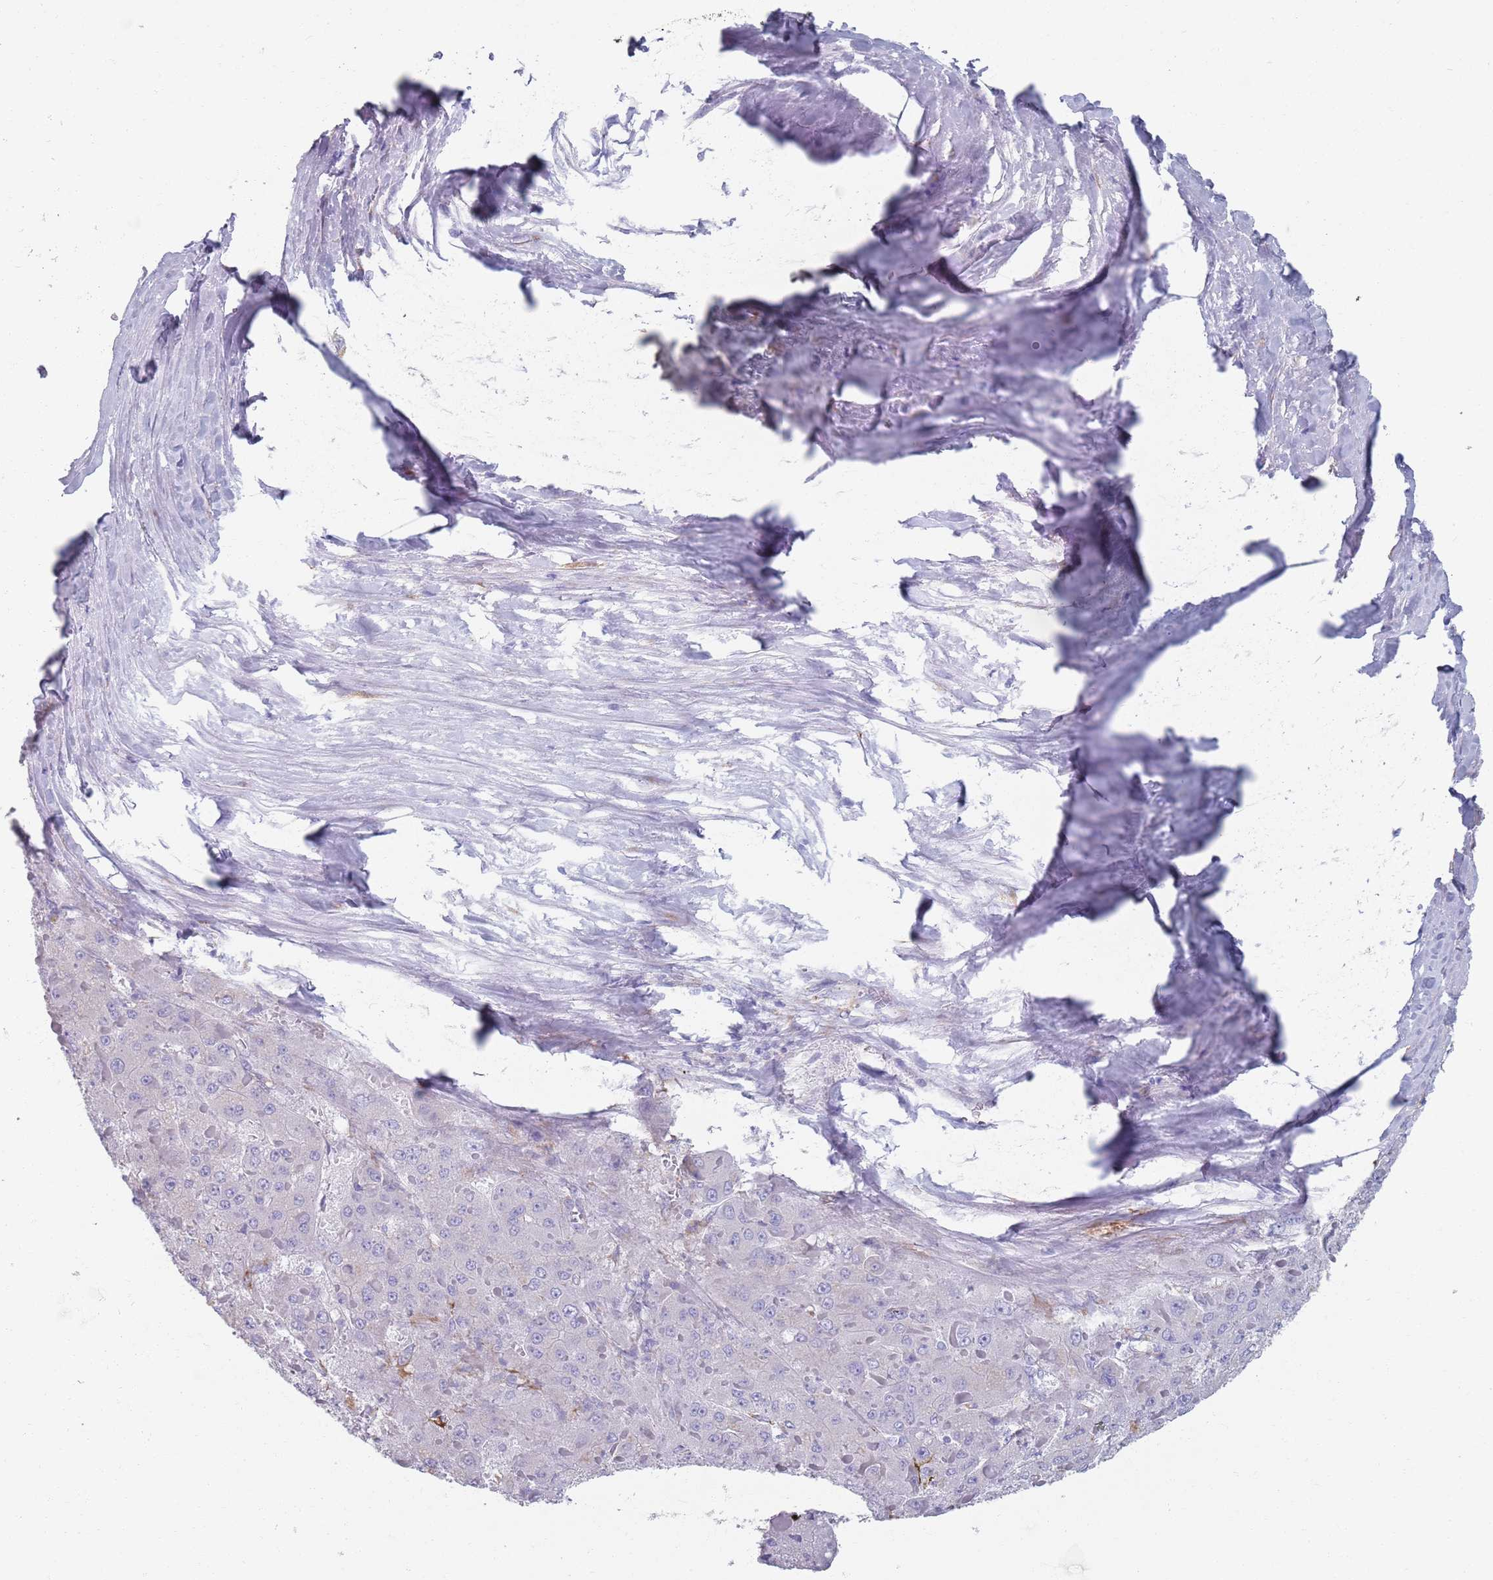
{"staining": {"intensity": "negative", "quantity": "none", "location": "none"}, "tissue": "liver cancer", "cell_type": "Tumor cells", "image_type": "cancer", "snomed": [{"axis": "morphology", "description": "Carcinoma, Hepatocellular, NOS"}, {"axis": "topography", "description": "Liver"}], "caption": "IHC of hepatocellular carcinoma (liver) exhibits no expression in tumor cells. Nuclei are stained in blue.", "gene": "PLOD1", "patient": {"sex": "female", "age": 73}}